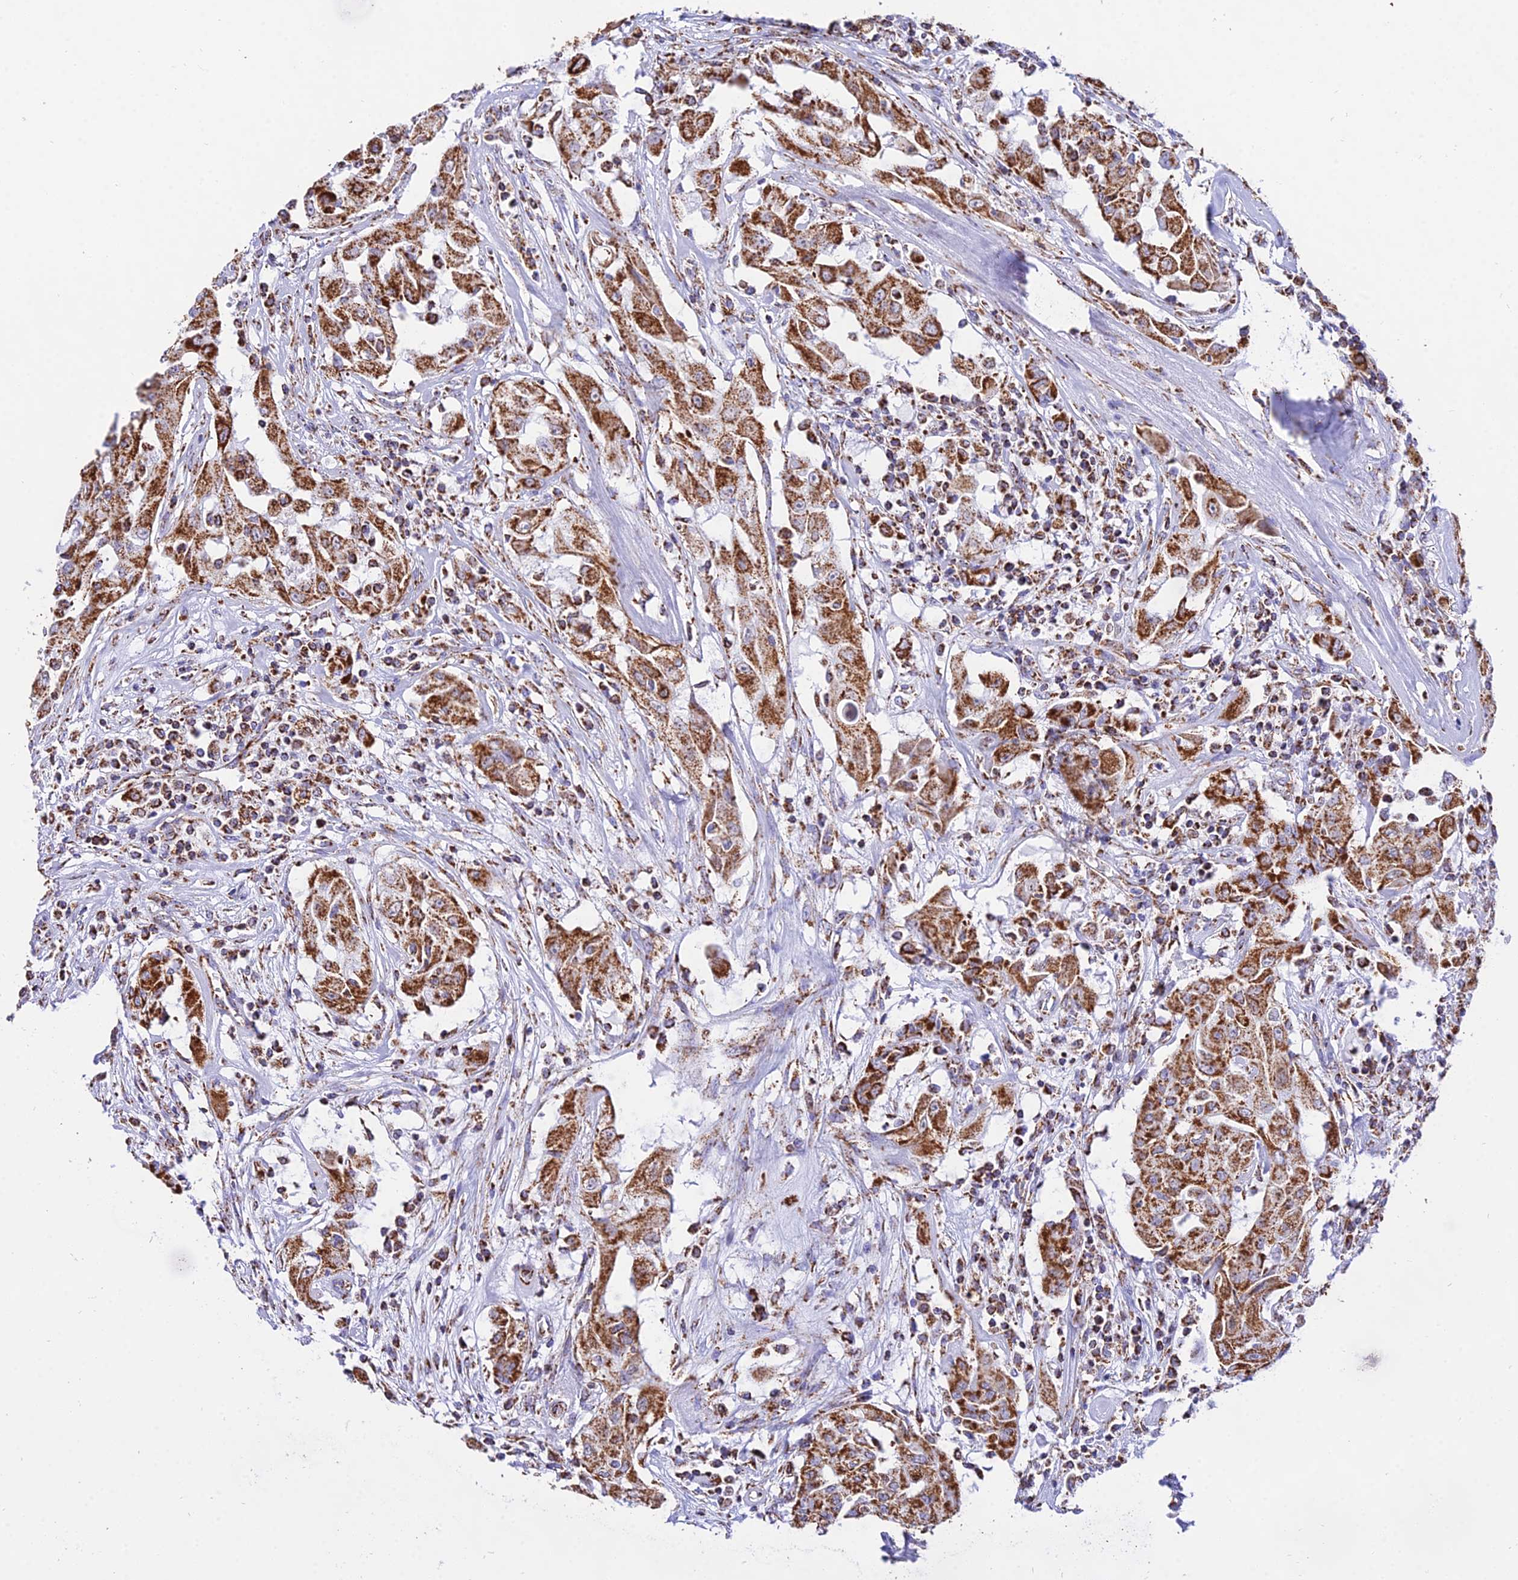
{"staining": {"intensity": "strong", "quantity": ">75%", "location": "cytoplasmic/membranous"}, "tissue": "thyroid cancer", "cell_type": "Tumor cells", "image_type": "cancer", "snomed": [{"axis": "morphology", "description": "Papillary adenocarcinoma, NOS"}, {"axis": "topography", "description": "Thyroid gland"}], "caption": "Tumor cells display strong cytoplasmic/membranous staining in approximately >75% of cells in thyroid cancer (papillary adenocarcinoma). The protein is shown in brown color, while the nuclei are stained blue.", "gene": "ATP5PD", "patient": {"sex": "female", "age": 59}}